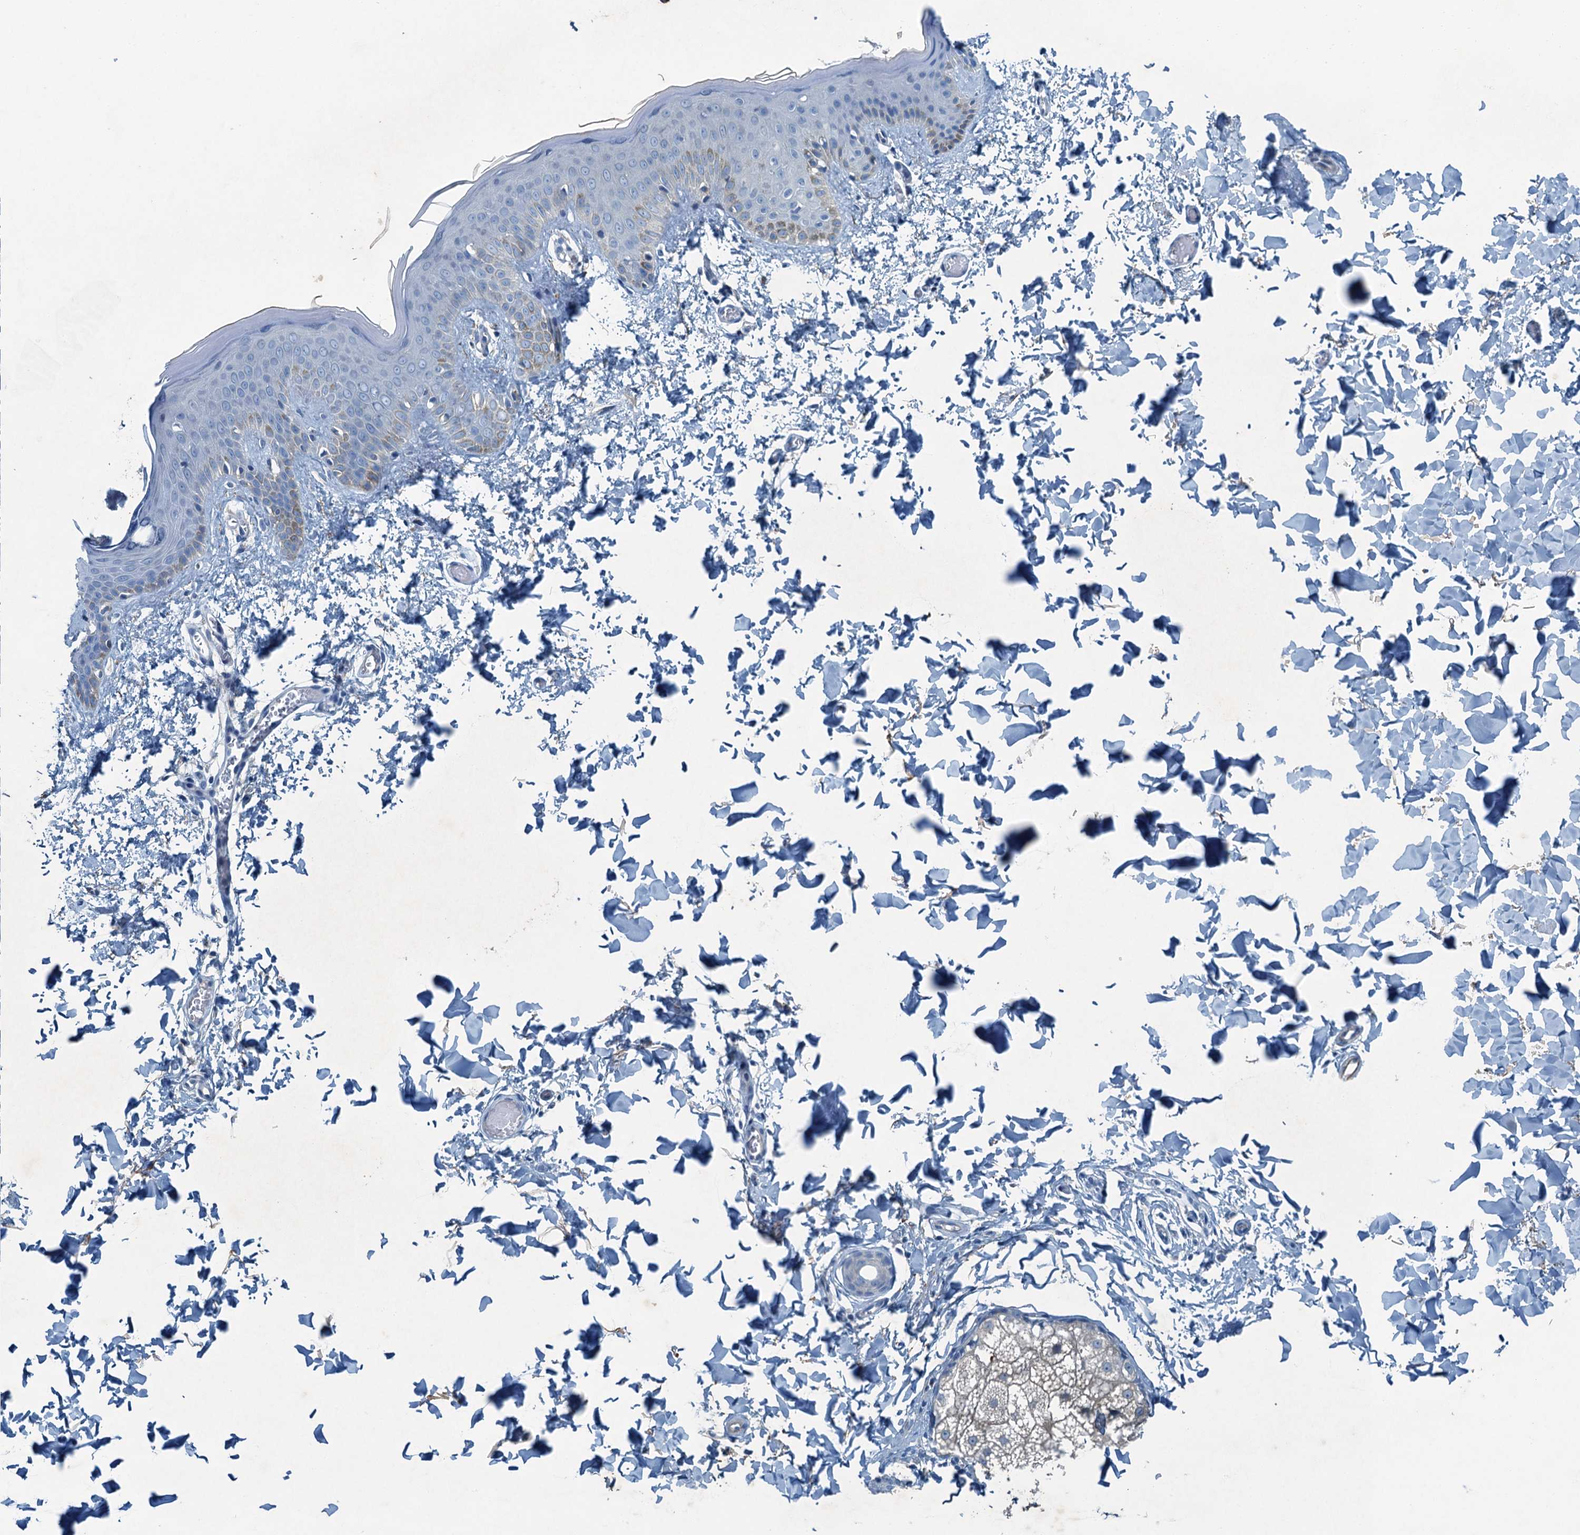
{"staining": {"intensity": "negative", "quantity": "none", "location": "none"}, "tissue": "skin", "cell_type": "Fibroblasts", "image_type": "normal", "snomed": [{"axis": "morphology", "description": "Normal tissue, NOS"}, {"axis": "topography", "description": "Skin"}], "caption": "An image of human skin is negative for staining in fibroblasts. The staining was performed using DAB to visualize the protein expression in brown, while the nuclei were stained in blue with hematoxylin (Magnification: 20x).", "gene": "CBLIF", "patient": {"sex": "male", "age": 36}}